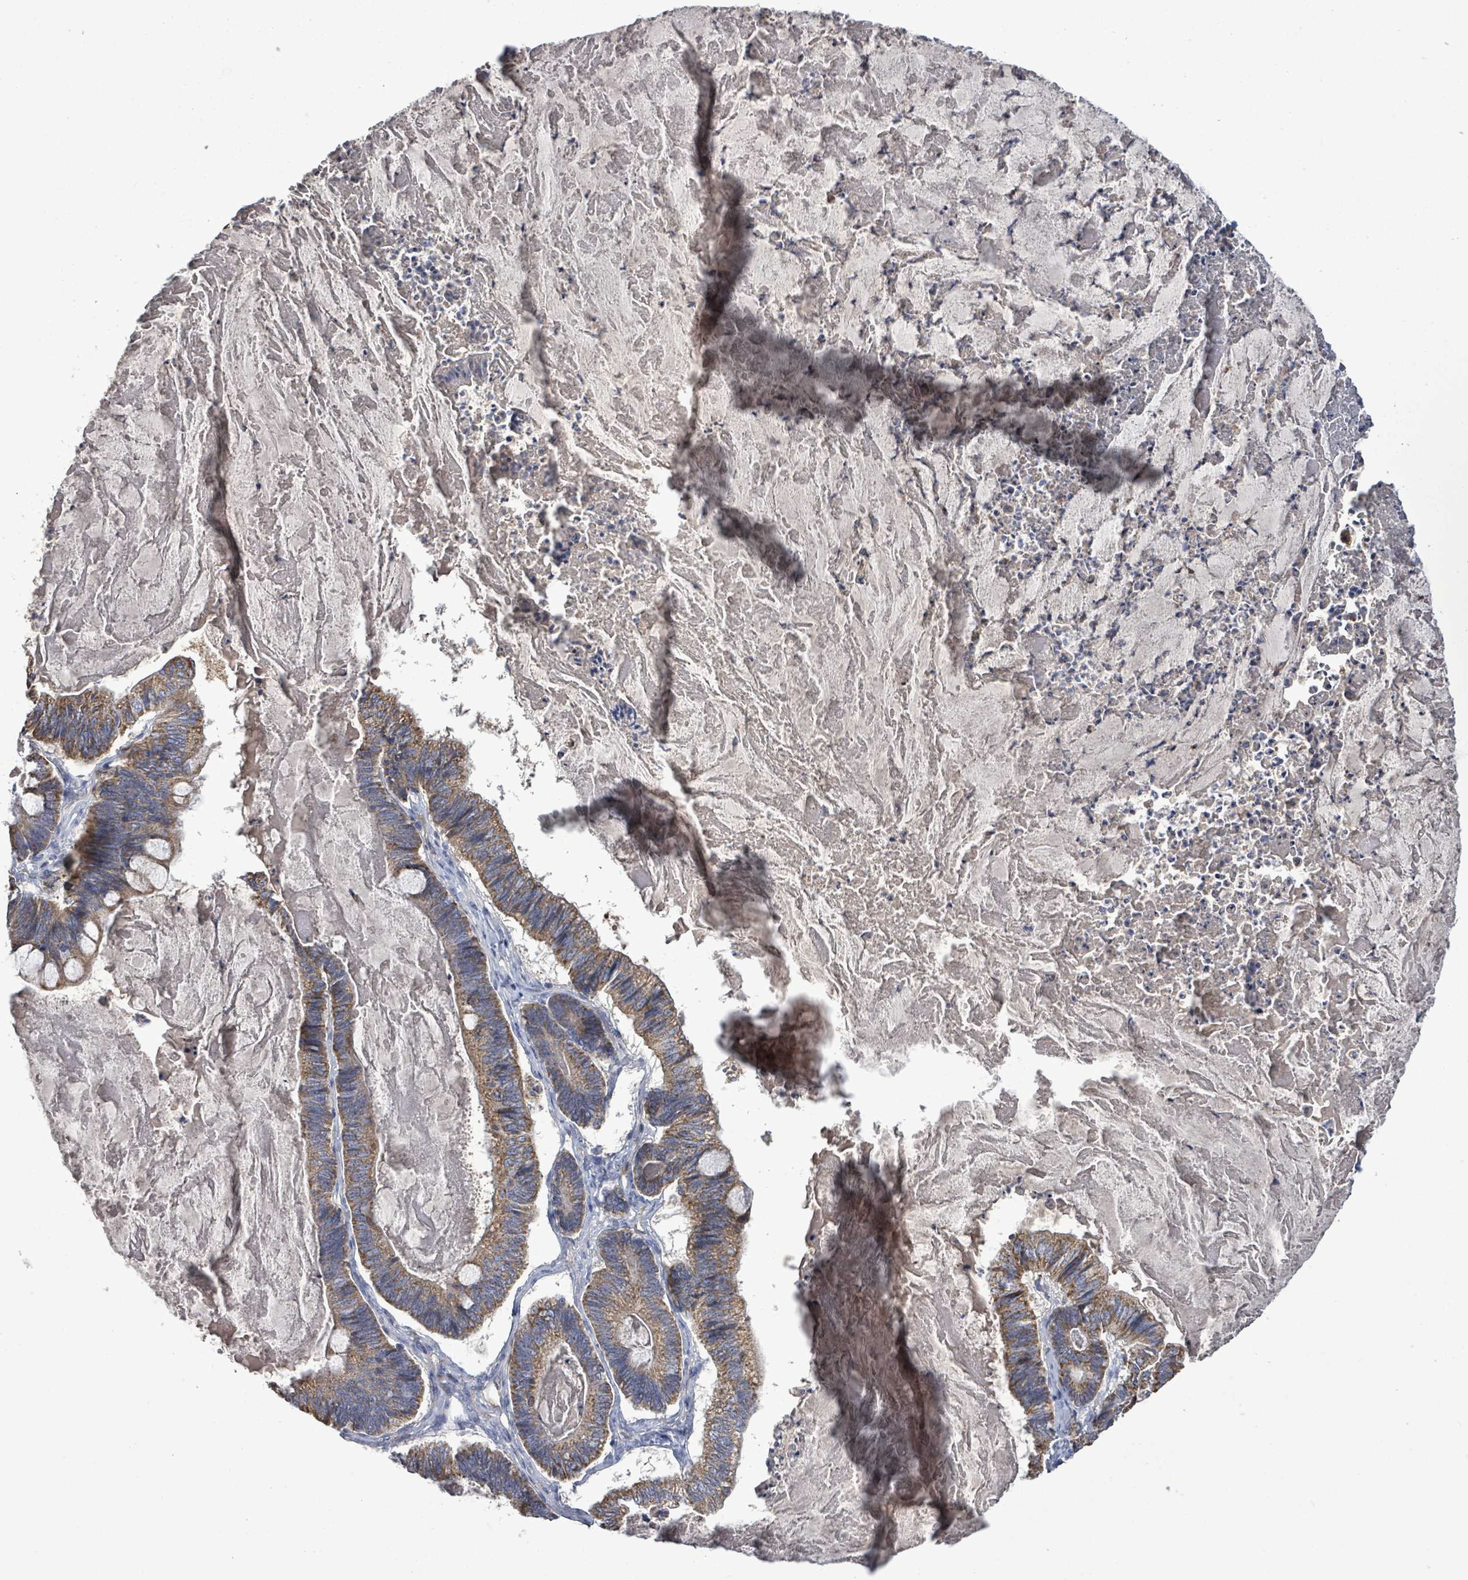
{"staining": {"intensity": "moderate", "quantity": ">75%", "location": "cytoplasmic/membranous"}, "tissue": "ovarian cancer", "cell_type": "Tumor cells", "image_type": "cancer", "snomed": [{"axis": "morphology", "description": "Cystadenocarcinoma, mucinous, NOS"}, {"axis": "topography", "description": "Ovary"}], "caption": "The immunohistochemical stain highlights moderate cytoplasmic/membranous expression in tumor cells of ovarian cancer tissue.", "gene": "MTMR12", "patient": {"sex": "female", "age": 61}}